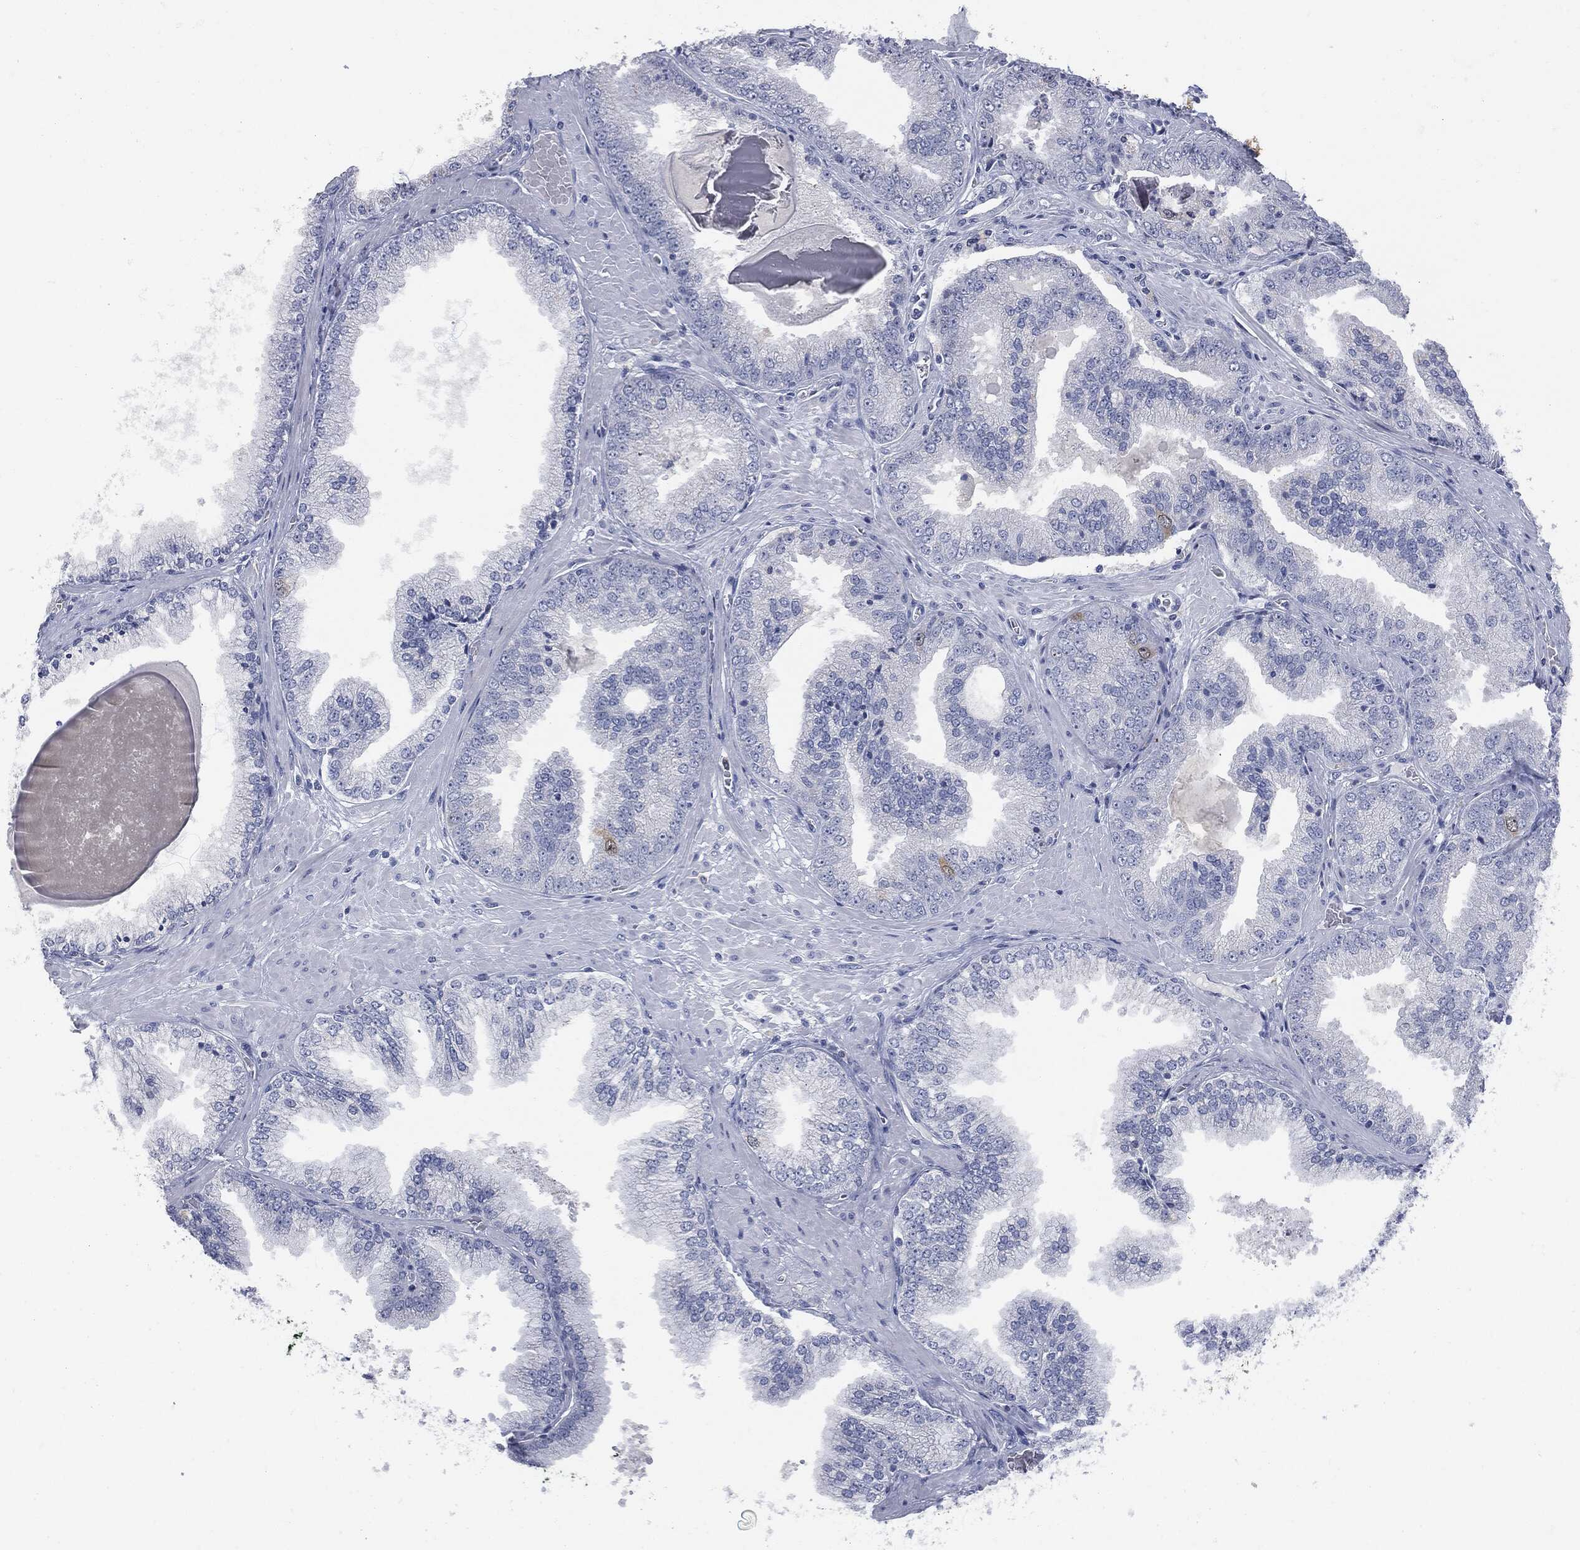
{"staining": {"intensity": "negative", "quantity": "none", "location": "none"}, "tissue": "prostate cancer", "cell_type": "Tumor cells", "image_type": "cancer", "snomed": [{"axis": "morphology", "description": "Adenocarcinoma, Low grade"}, {"axis": "topography", "description": "Prostate"}], "caption": "Tumor cells show no significant protein staining in low-grade adenocarcinoma (prostate).", "gene": "UBE2C", "patient": {"sex": "male", "age": 72}}